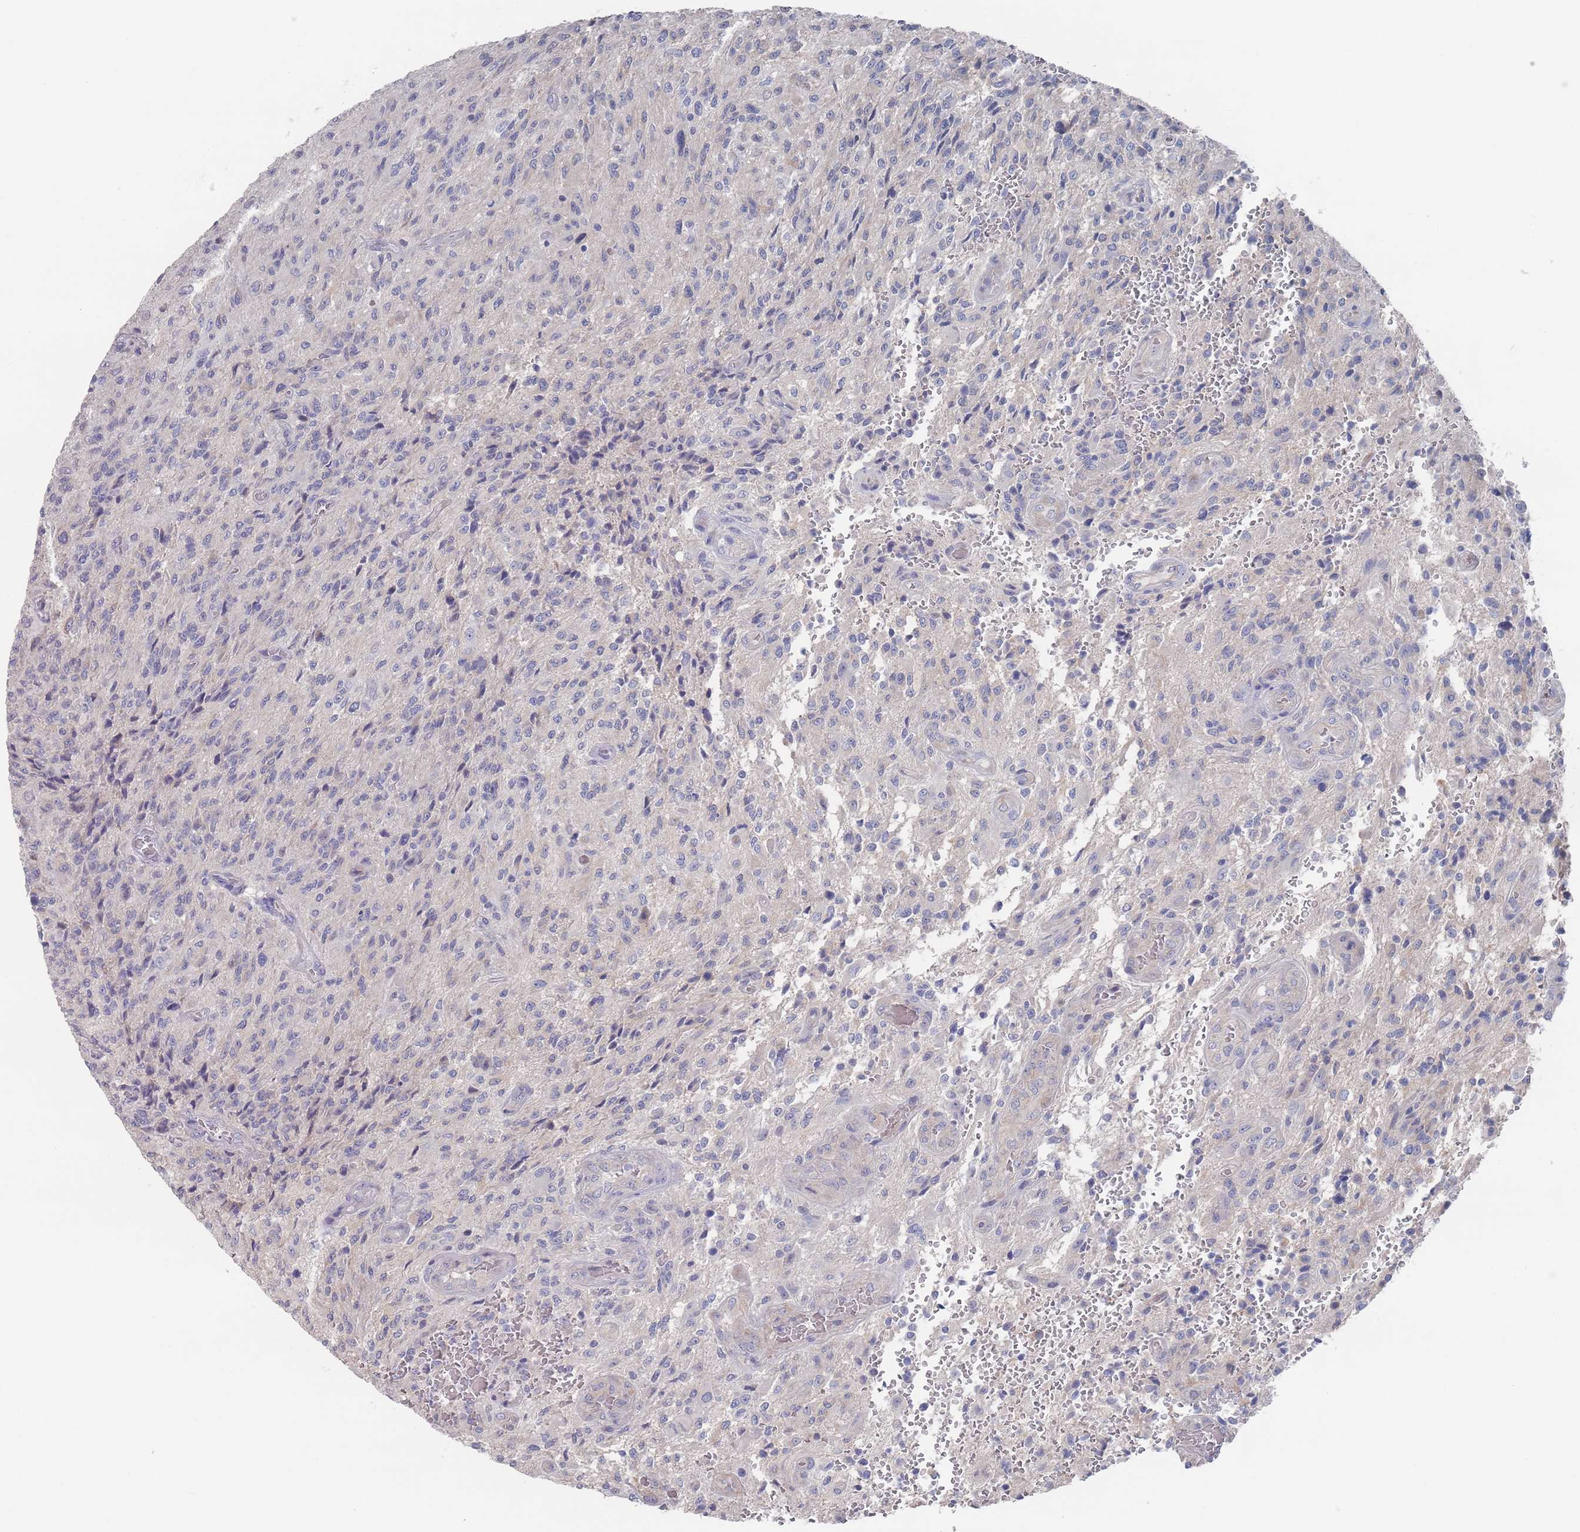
{"staining": {"intensity": "negative", "quantity": "none", "location": "none"}, "tissue": "glioma", "cell_type": "Tumor cells", "image_type": "cancer", "snomed": [{"axis": "morphology", "description": "Normal tissue, NOS"}, {"axis": "morphology", "description": "Glioma, malignant, High grade"}, {"axis": "topography", "description": "Cerebral cortex"}], "caption": "Immunohistochemistry of glioma shows no staining in tumor cells.", "gene": "TMCO3", "patient": {"sex": "male", "age": 56}}